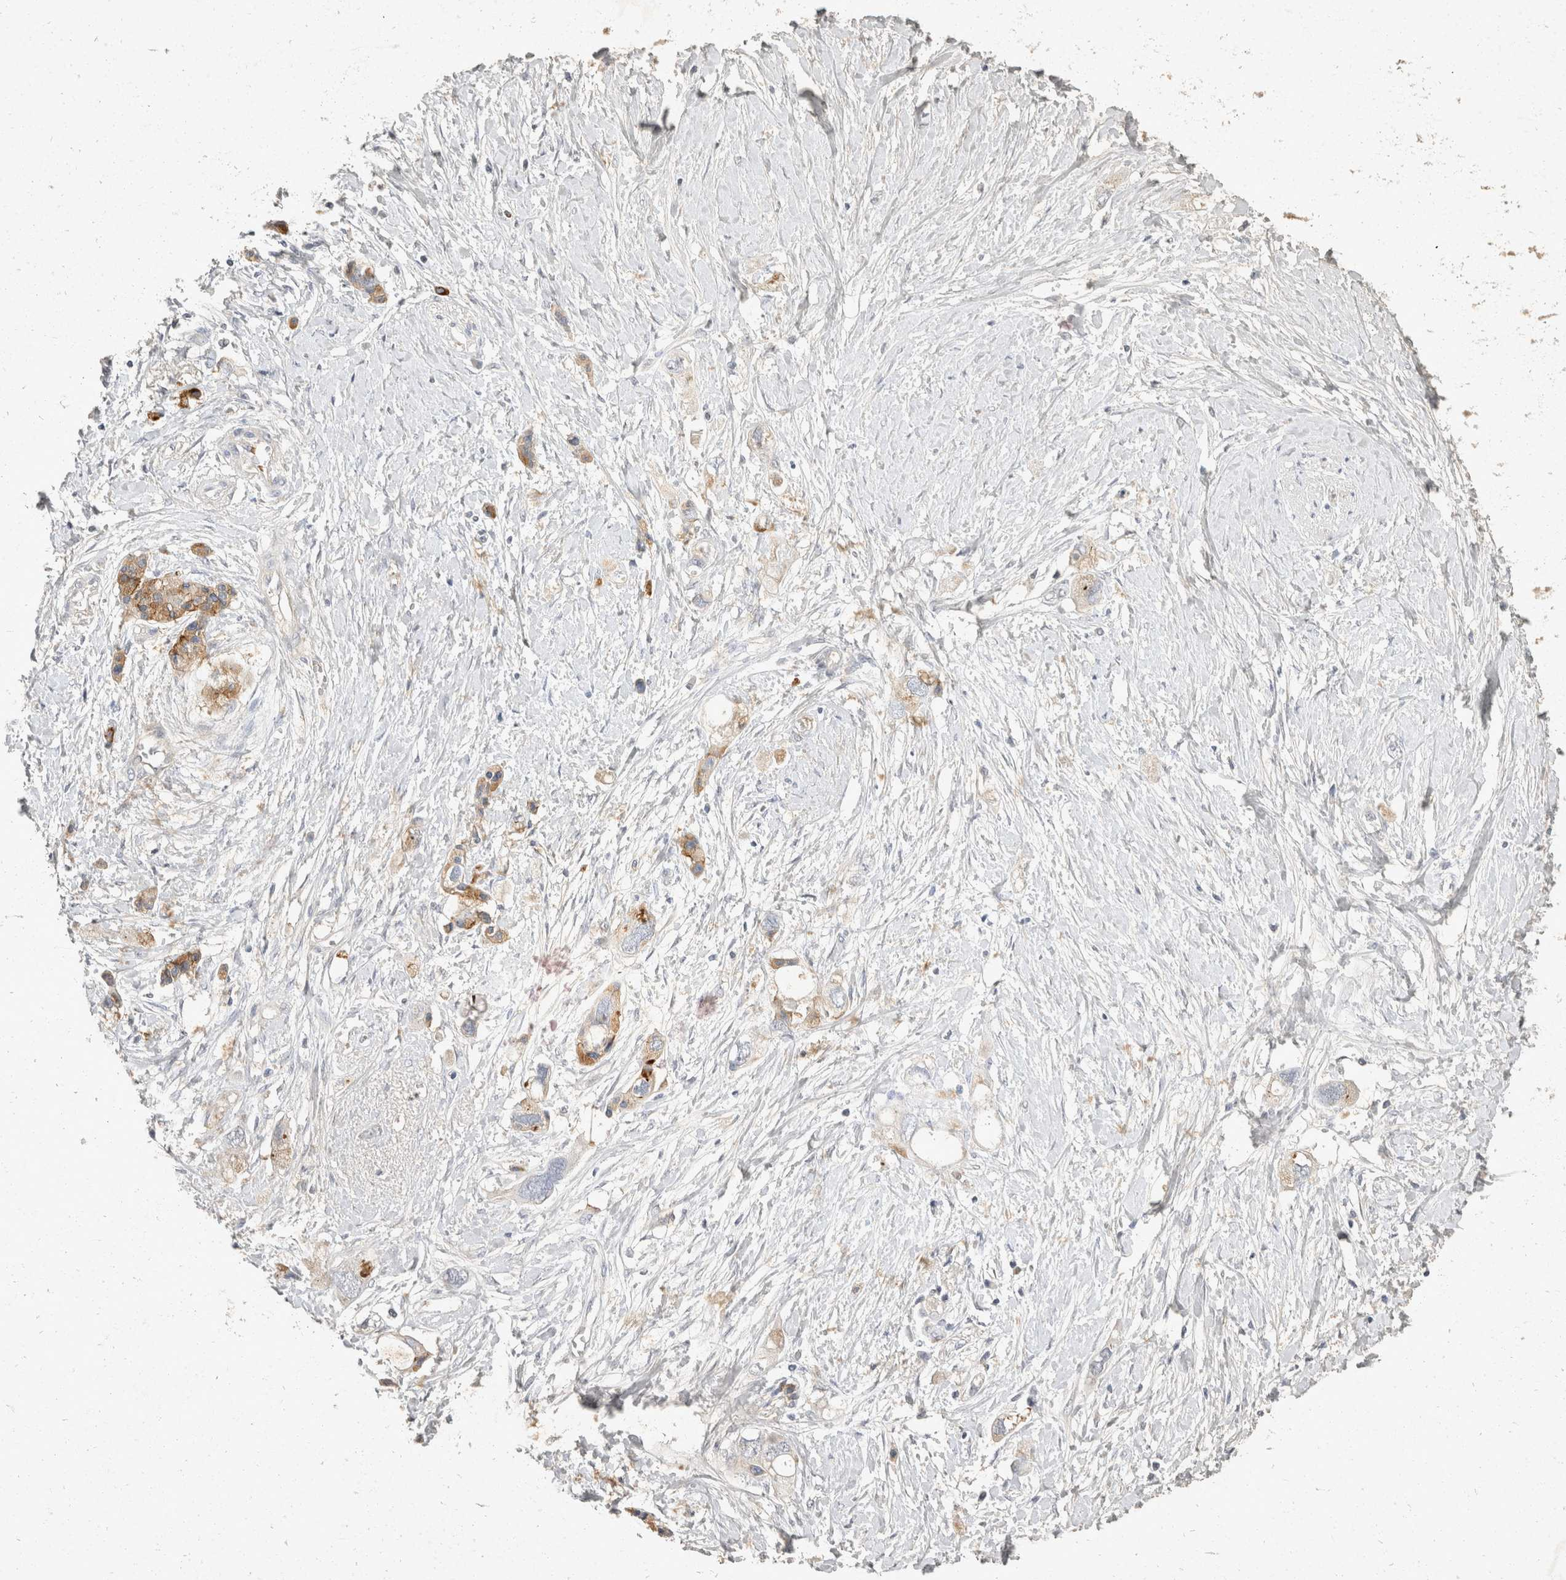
{"staining": {"intensity": "weak", "quantity": "<25%", "location": "cytoplasmic/membranous"}, "tissue": "pancreatic cancer", "cell_type": "Tumor cells", "image_type": "cancer", "snomed": [{"axis": "morphology", "description": "Adenocarcinoma, NOS"}, {"axis": "topography", "description": "Pancreas"}], "caption": "This is an immunohistochemistry micrograph of adenocarcinoma (pancreatic). There is no positivity in tumor cells.", "gene": "TOM1L2", "patient": {"sex": "female", "age": 56}}